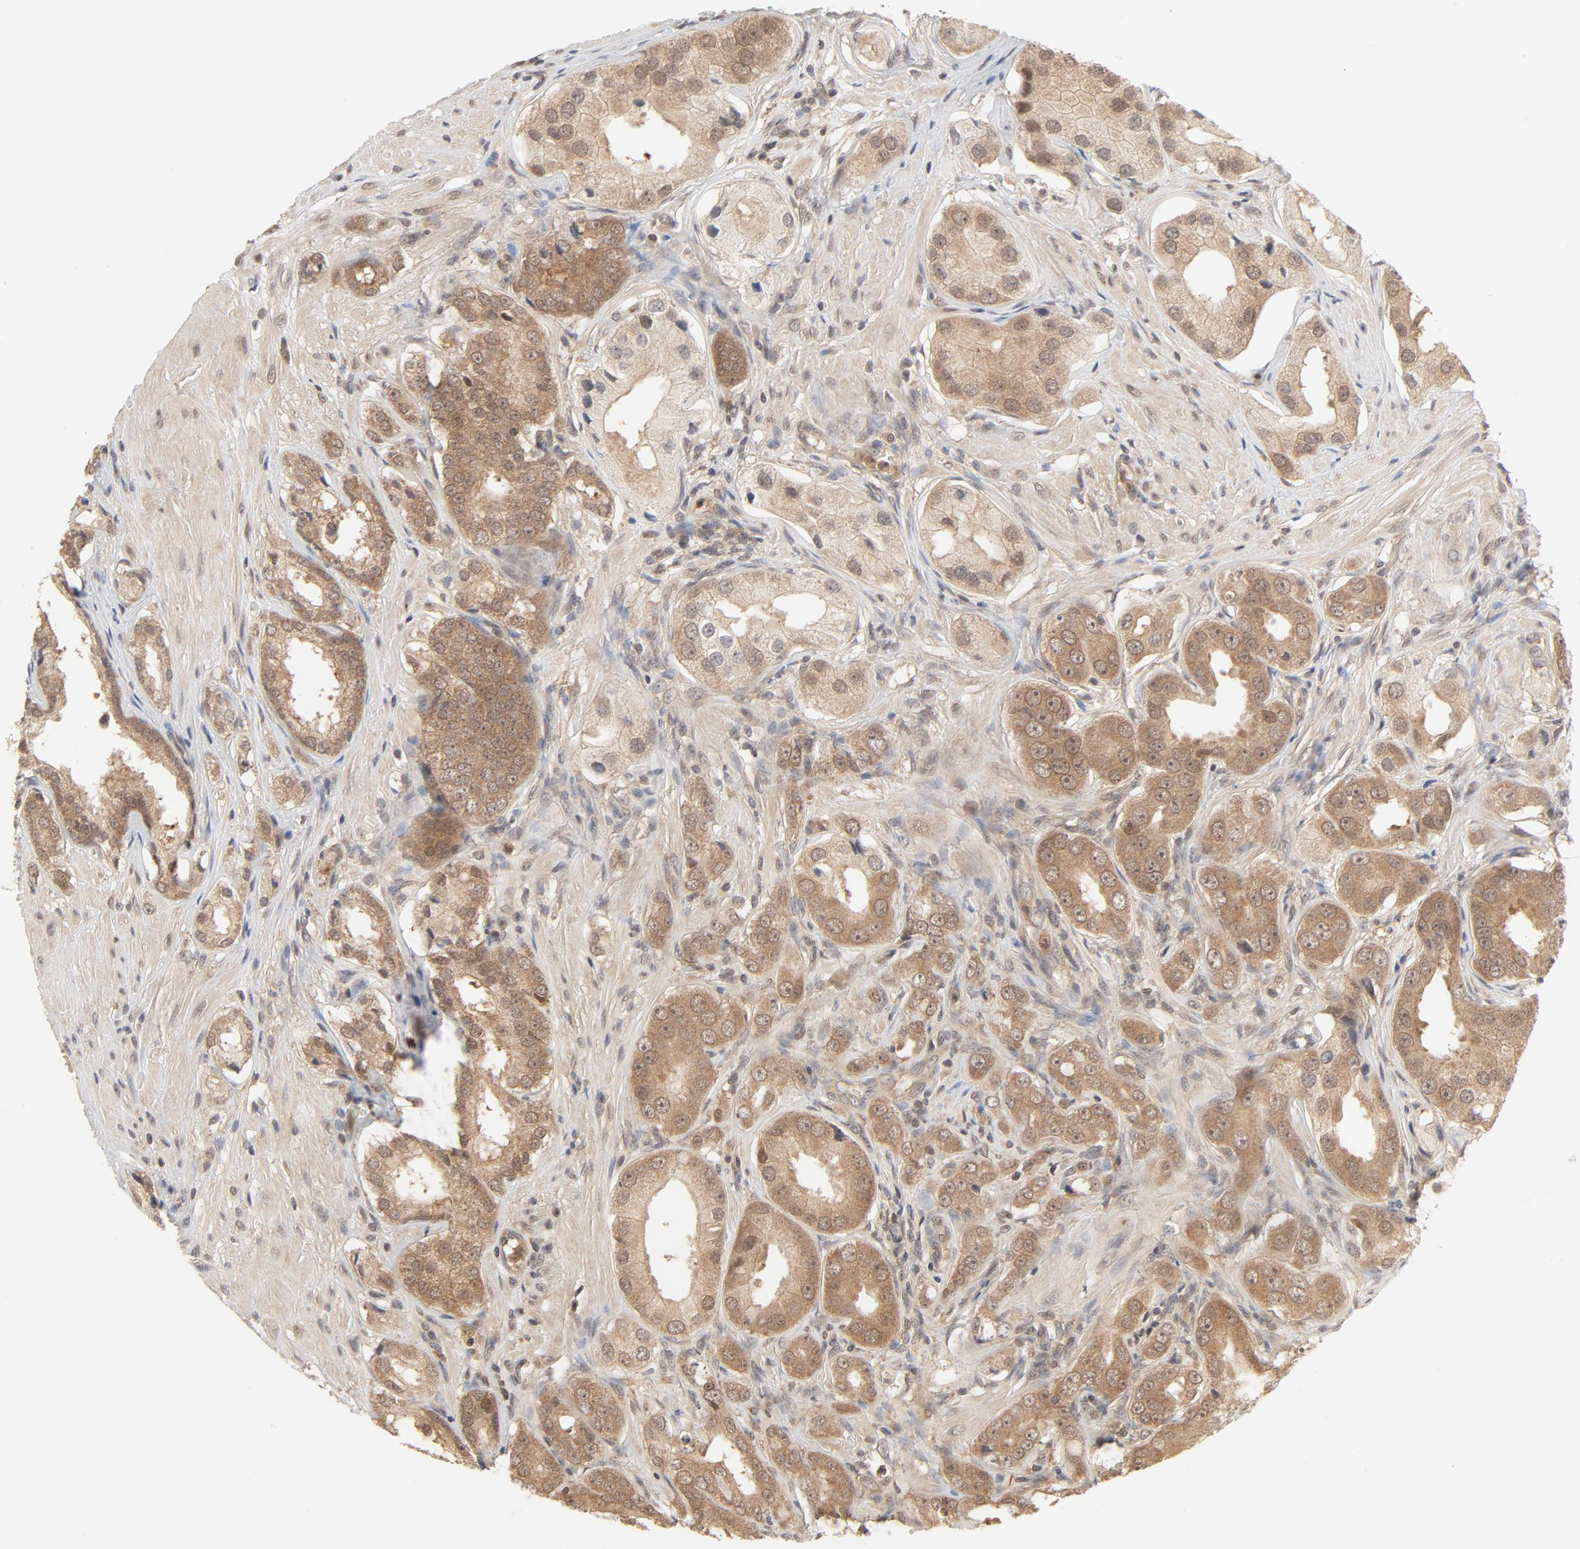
{"staining": {"intensity": "moderate", "quantity": "25%-75%", "location": "cytoplasmic/membranous,nuclear"}, "tissue": "prostate cancer", "cell_type": "Tumor cells", "image_type": "cancer", "snomed": [{"axis": "morphology", "description": "Adenocarcinoma, Medium grade"}, {"axis": "topography", "description": "Prostate"}], "caption": "Prostate medium-grade adenocarcinoma stained for a protein demonstrates moderate cytoplasmic/membranous and nuclear positivity in tumor cells.", "gene": "NEDD8", "patient": {"sex": "male", "age": 53}}